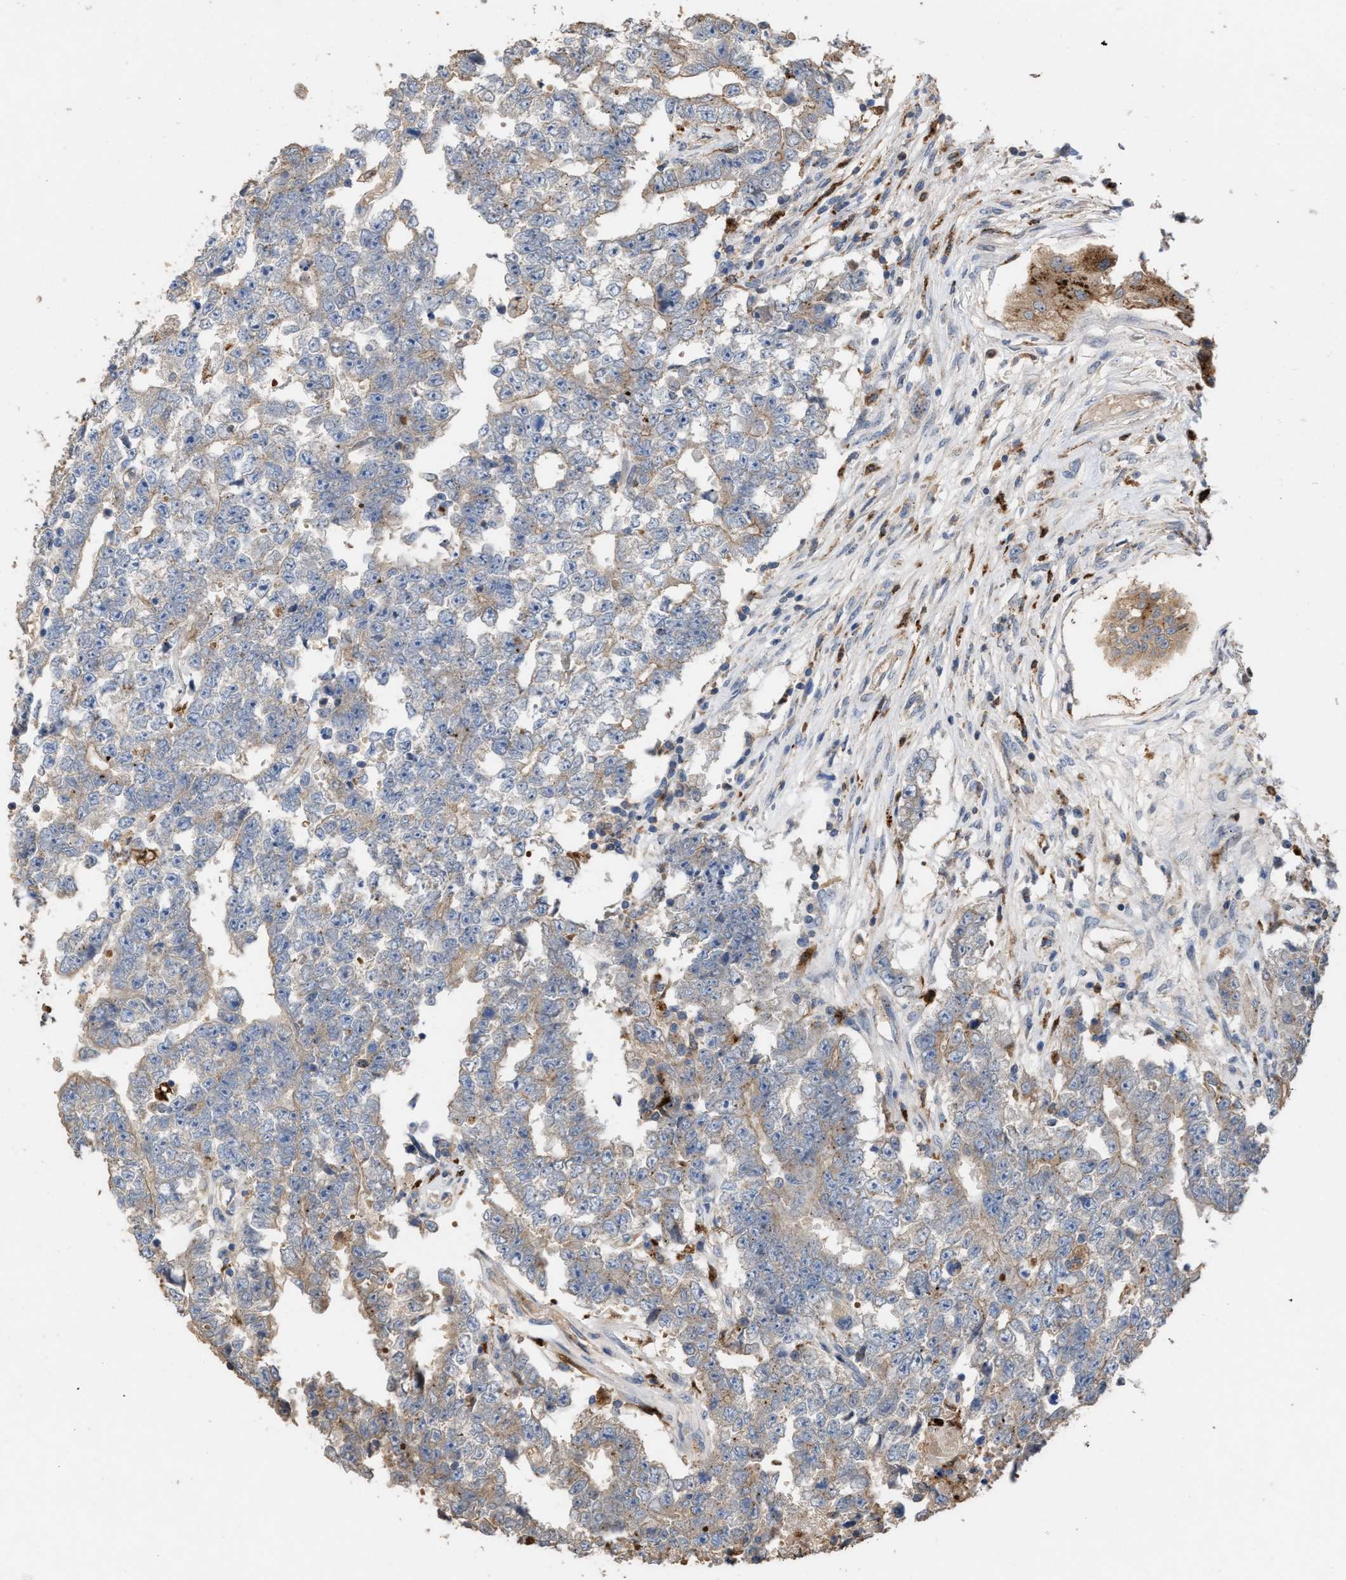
{"staining": {"intensity": "weak", "quantity": "25%-75%", "location": "cytoplasmic/membranous"}, "tissue": "testis cancer", "cell_type": "Tumor cells", "image_type": "cancer", "snomed": [{"axis": "morphology", "description": "Carcinoma, Embryonal, NOS"}, {"axis": "topography", "description": "Testis"}], "caption": "This is a micrograph of IHC staining of testis embryonal carcinoma, which shows weak staining in the cytoplasmic/membranous of tumor cells.", "gene": "ELMO3", "patient": {"sex": "male", "age": 25}}